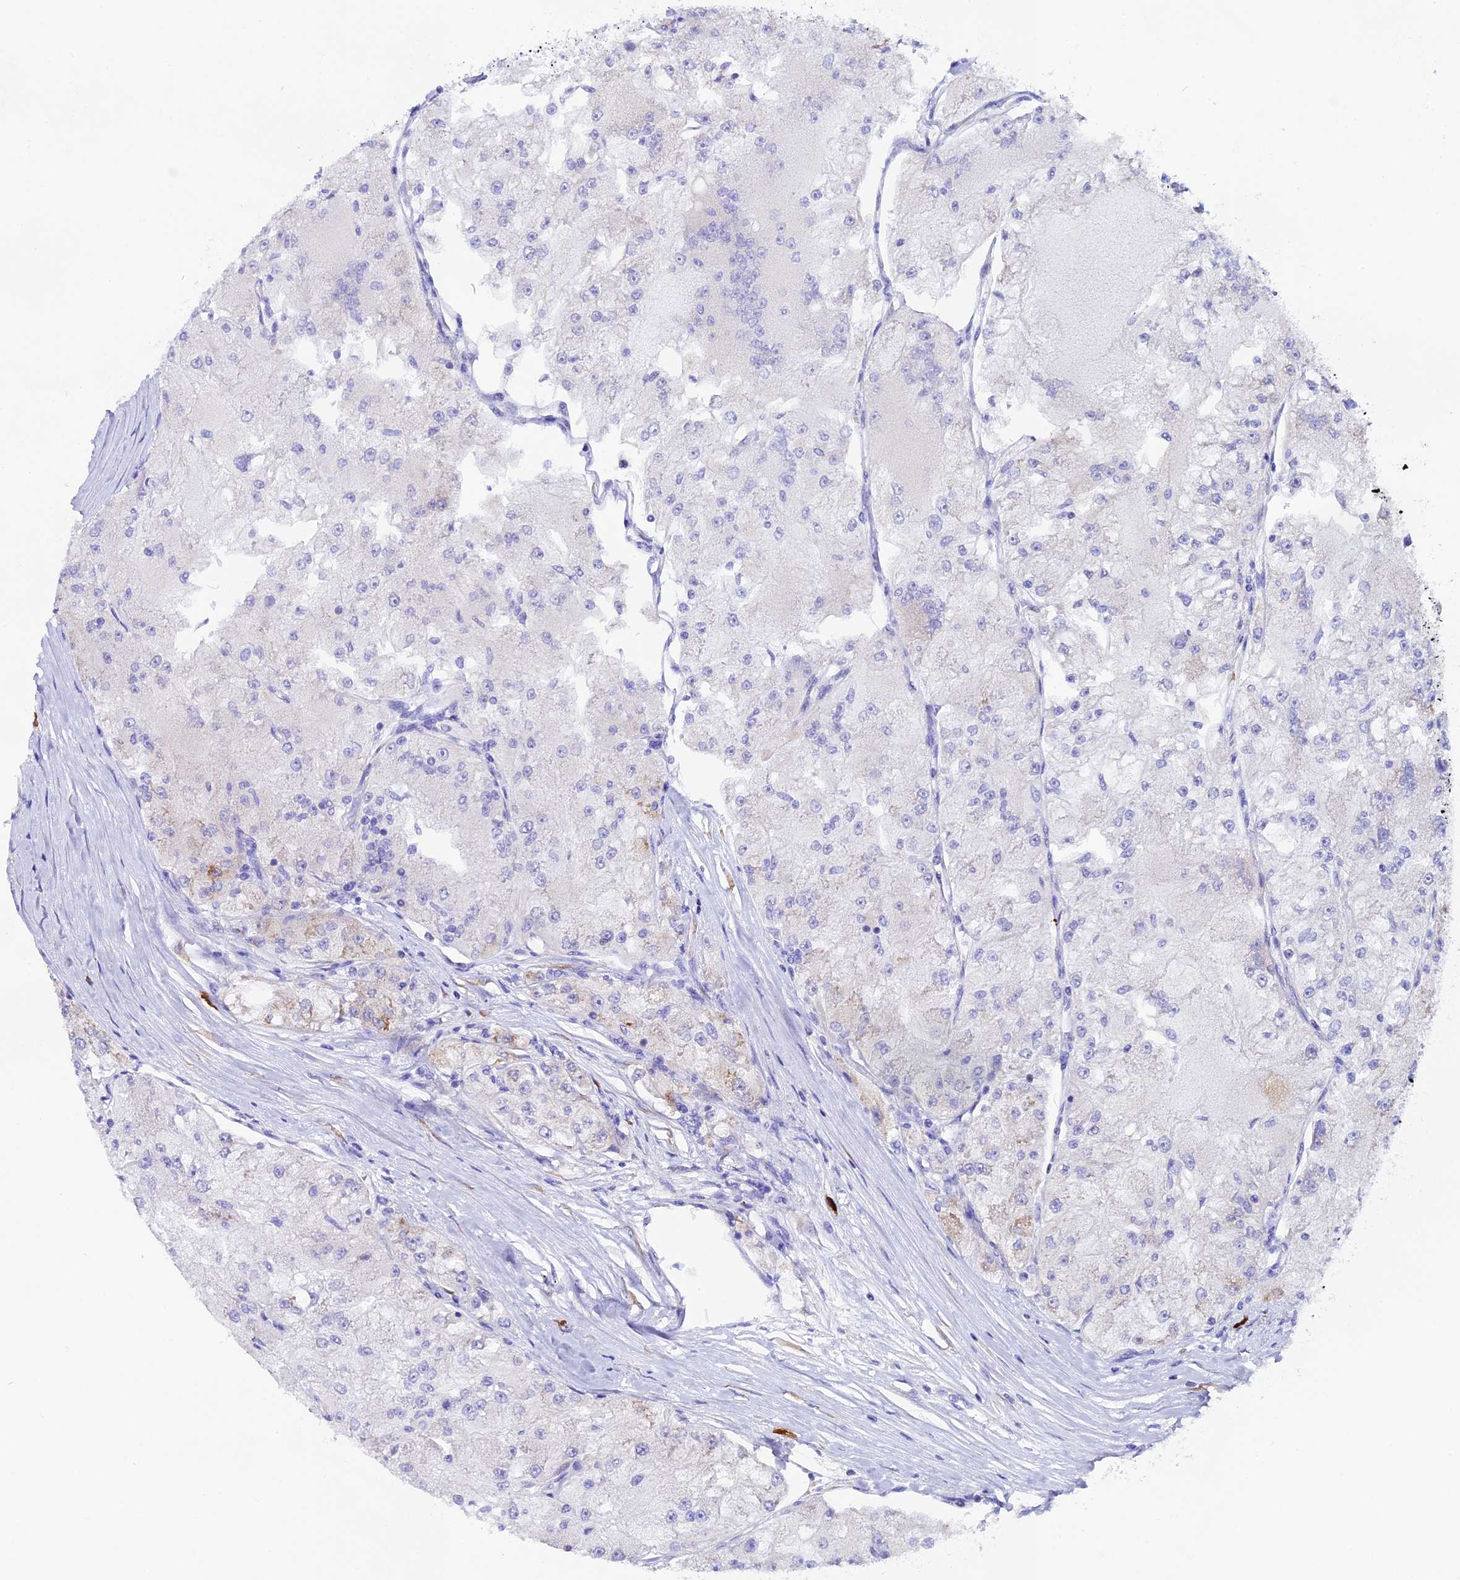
{"staining": {"intensity": "negative", "quantity": "none", "location": "none"}, "tissue": "renal cancer", "cell_type": "Tumor cells", "image_type": "cancer", "snomed": [{"axis": "morphology", "description": "Adenocarcinoma, NOS"}, {"axis": "topography", "description": "Kidney"}], "caption": "The IHC photomicrograph has no significant staining in tumor cells of renal cancer tissue. (DAB (3,3'-diaminobenzidine) immunohistochemistry (IHC), high magnification).", "gene": "FKBP11", "patient": {"sex": "female", "age": 72}}